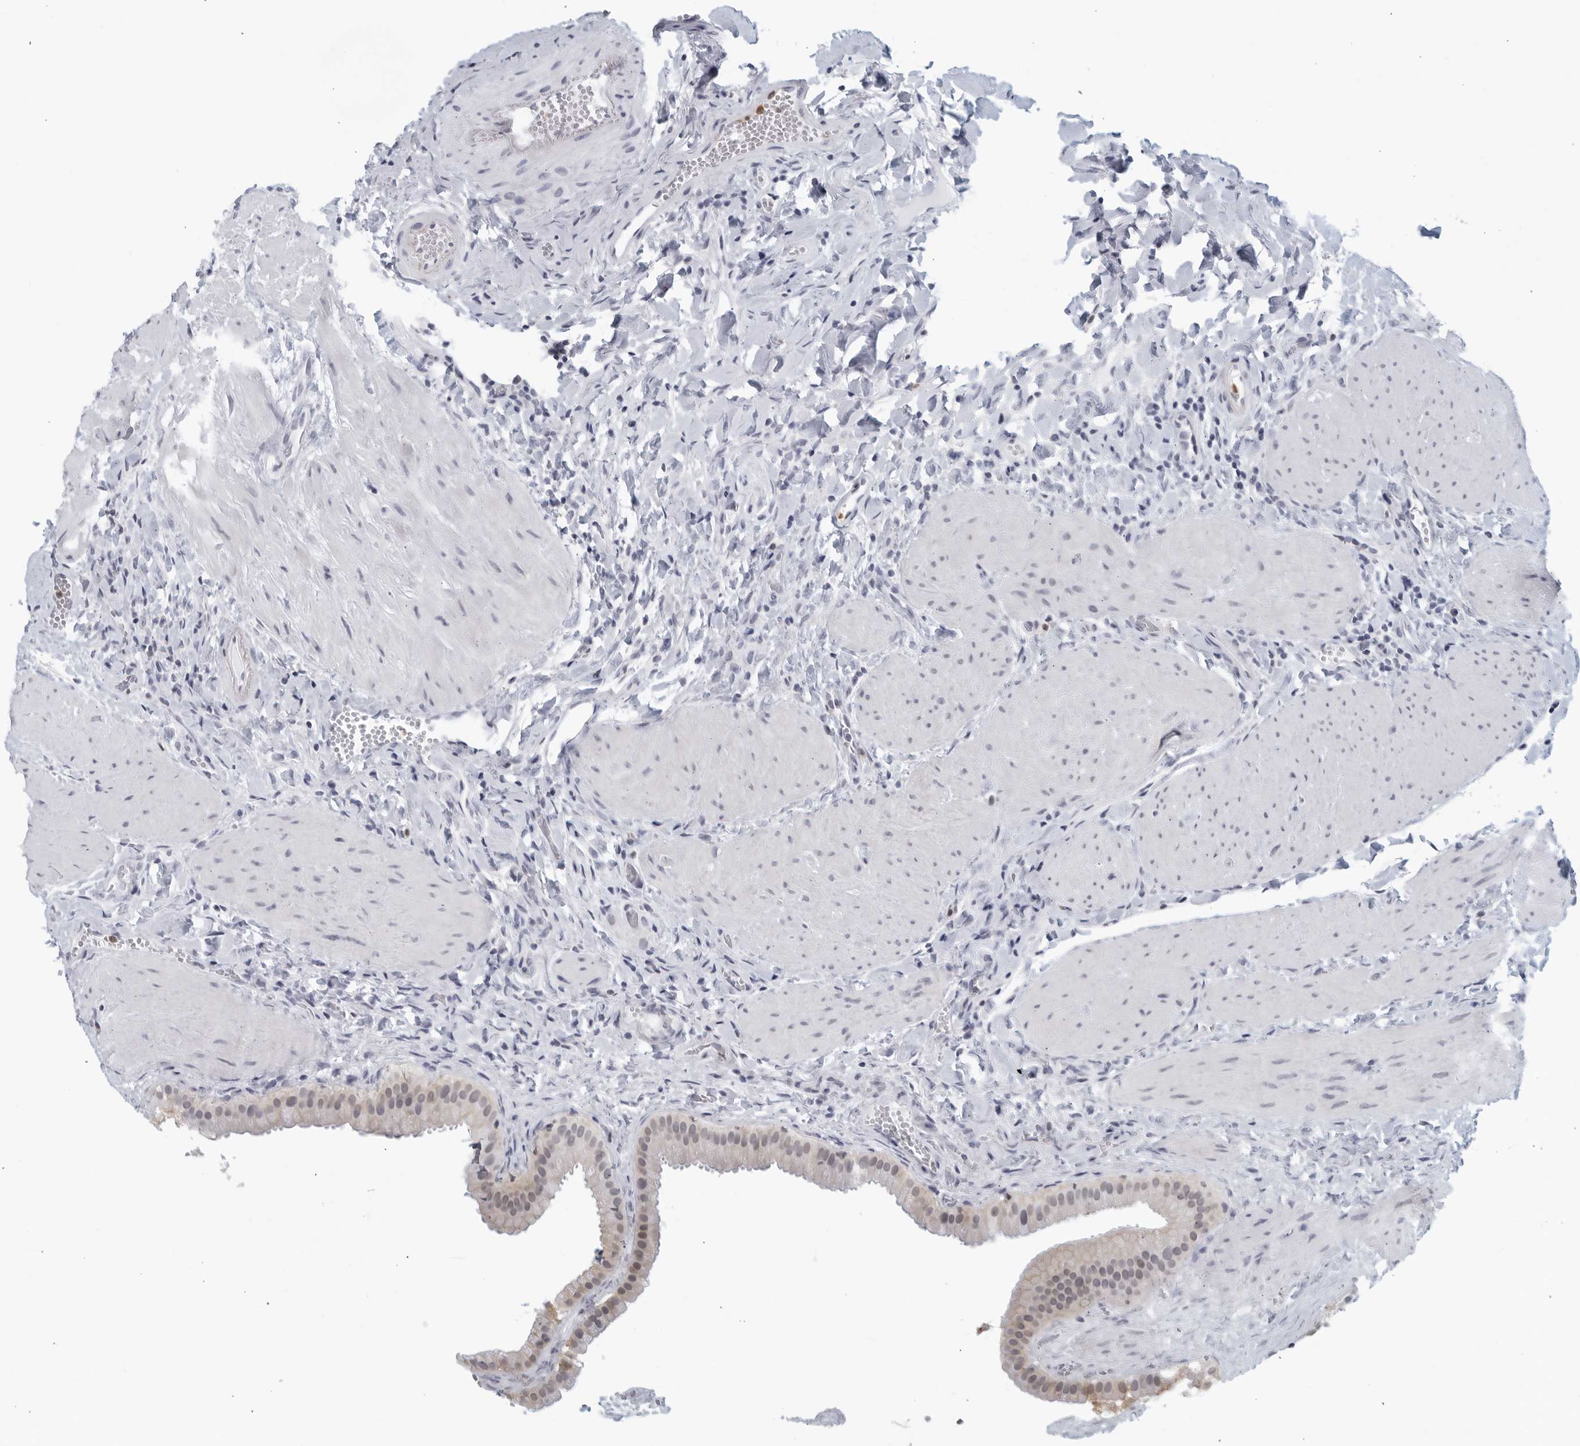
{"staining": {"intensity": "weak", "quantity": "<25%", "location": "cytoplasmic/membranous,nuclear"}, "tissue": "gallbladder", "cell_type": "Glandular cells", "image_type": "normal", "snomed": [{"axis": "morphology", "description": "Normal tissue, NOS"}, {"axis": "topography", "description": "Gallbladder"}], "caption": "Protein analysis of unremarkable gallbladder demonstrates no significant expression in glandular cells. (Brightfield microscopy of DAB IHC at high magnification).", "gene": "KLK7", "patient": {"sex": "male", "age": 55}}